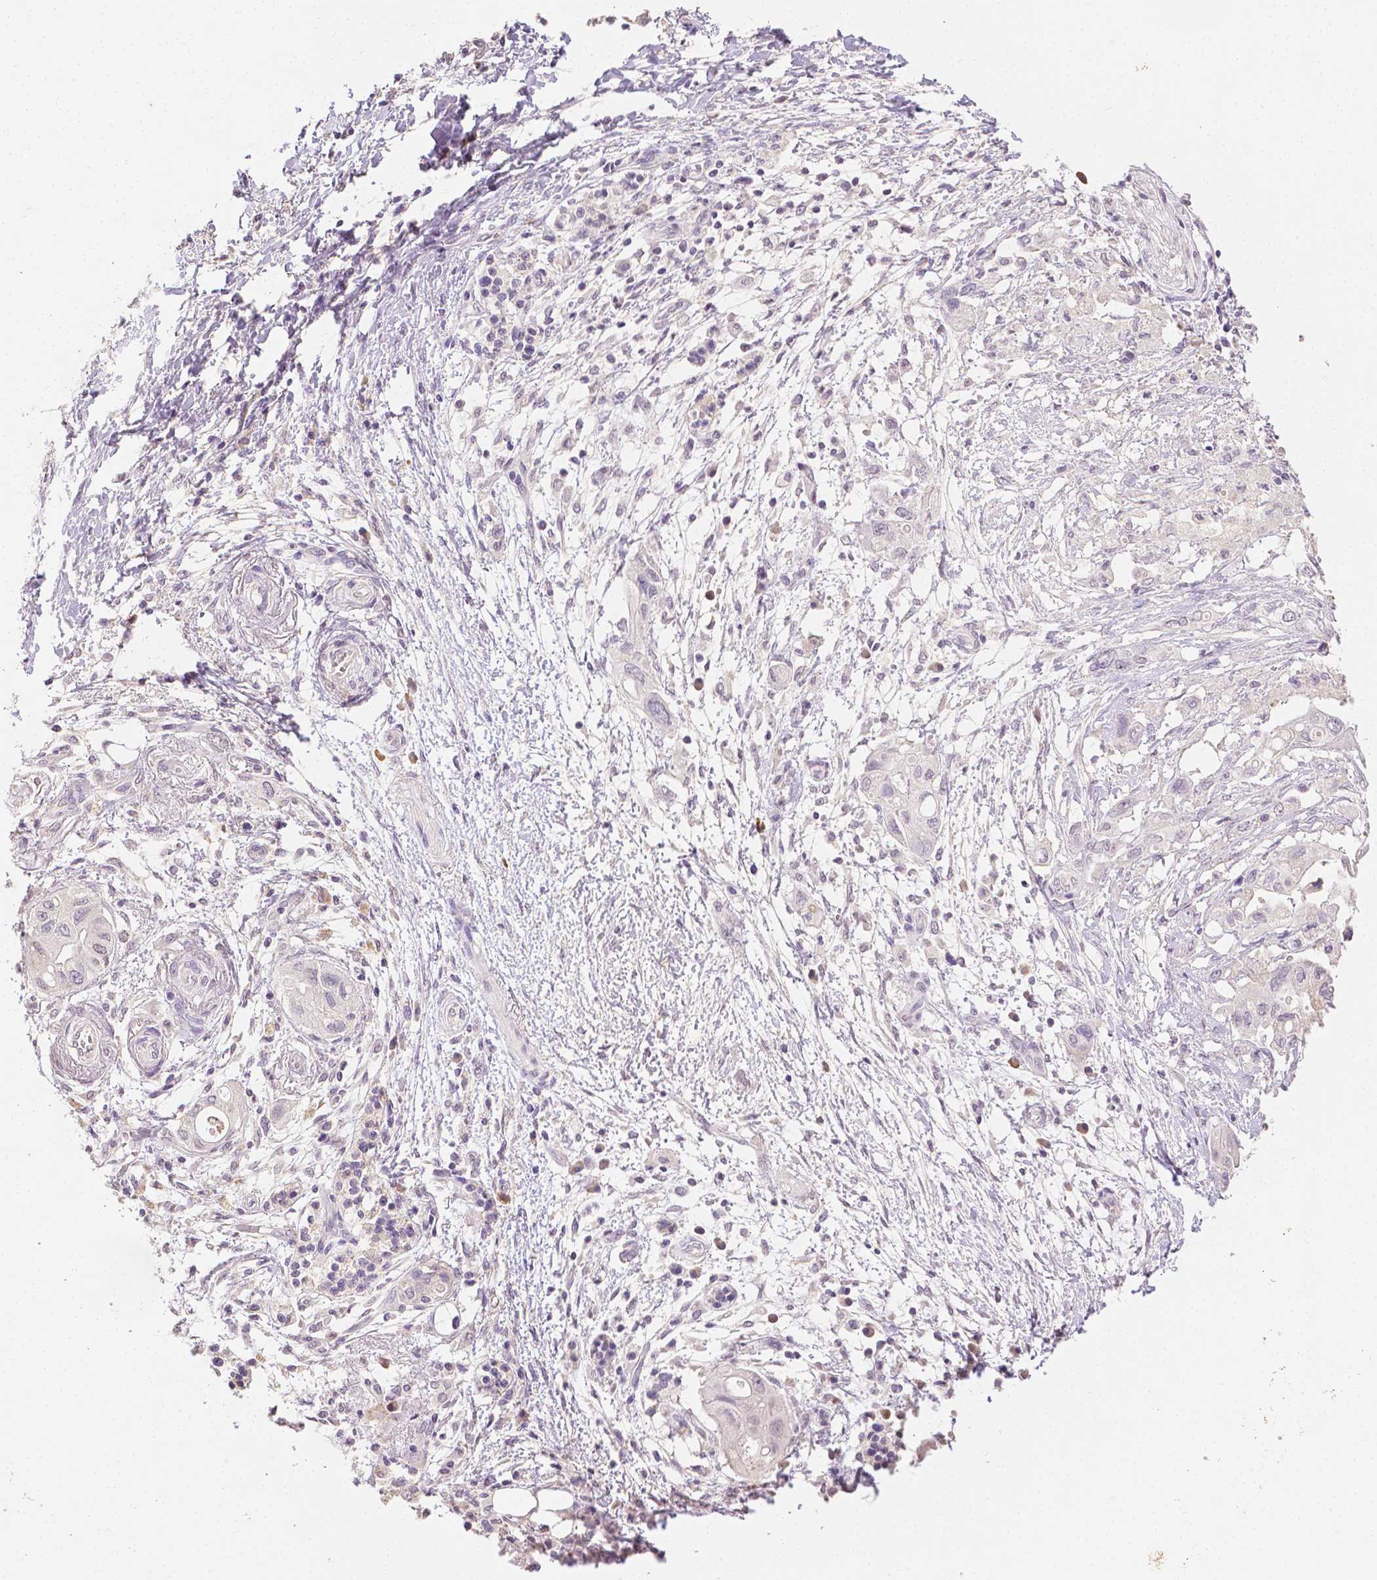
{"staining": {"intensity": "negative", "quantity": "none", "location": "none"}, "tissue": "pancreatic cancer", "cell_type": "Tumor cells", "image_type": "cancer", "snomed": [{"axis": "morphology", "description": "Adenocarcinoma, NOS"}, {"axis": "topography", "description": "Pancreas"}], "caption": "Immunohistochemistry (IHC) micrograph of human pancreatic cancer stained for a protein (brown), which exhibits no staining in tumor cells.", "gene": "TGM1", "patient": {"sex": "female", "age": 72}}